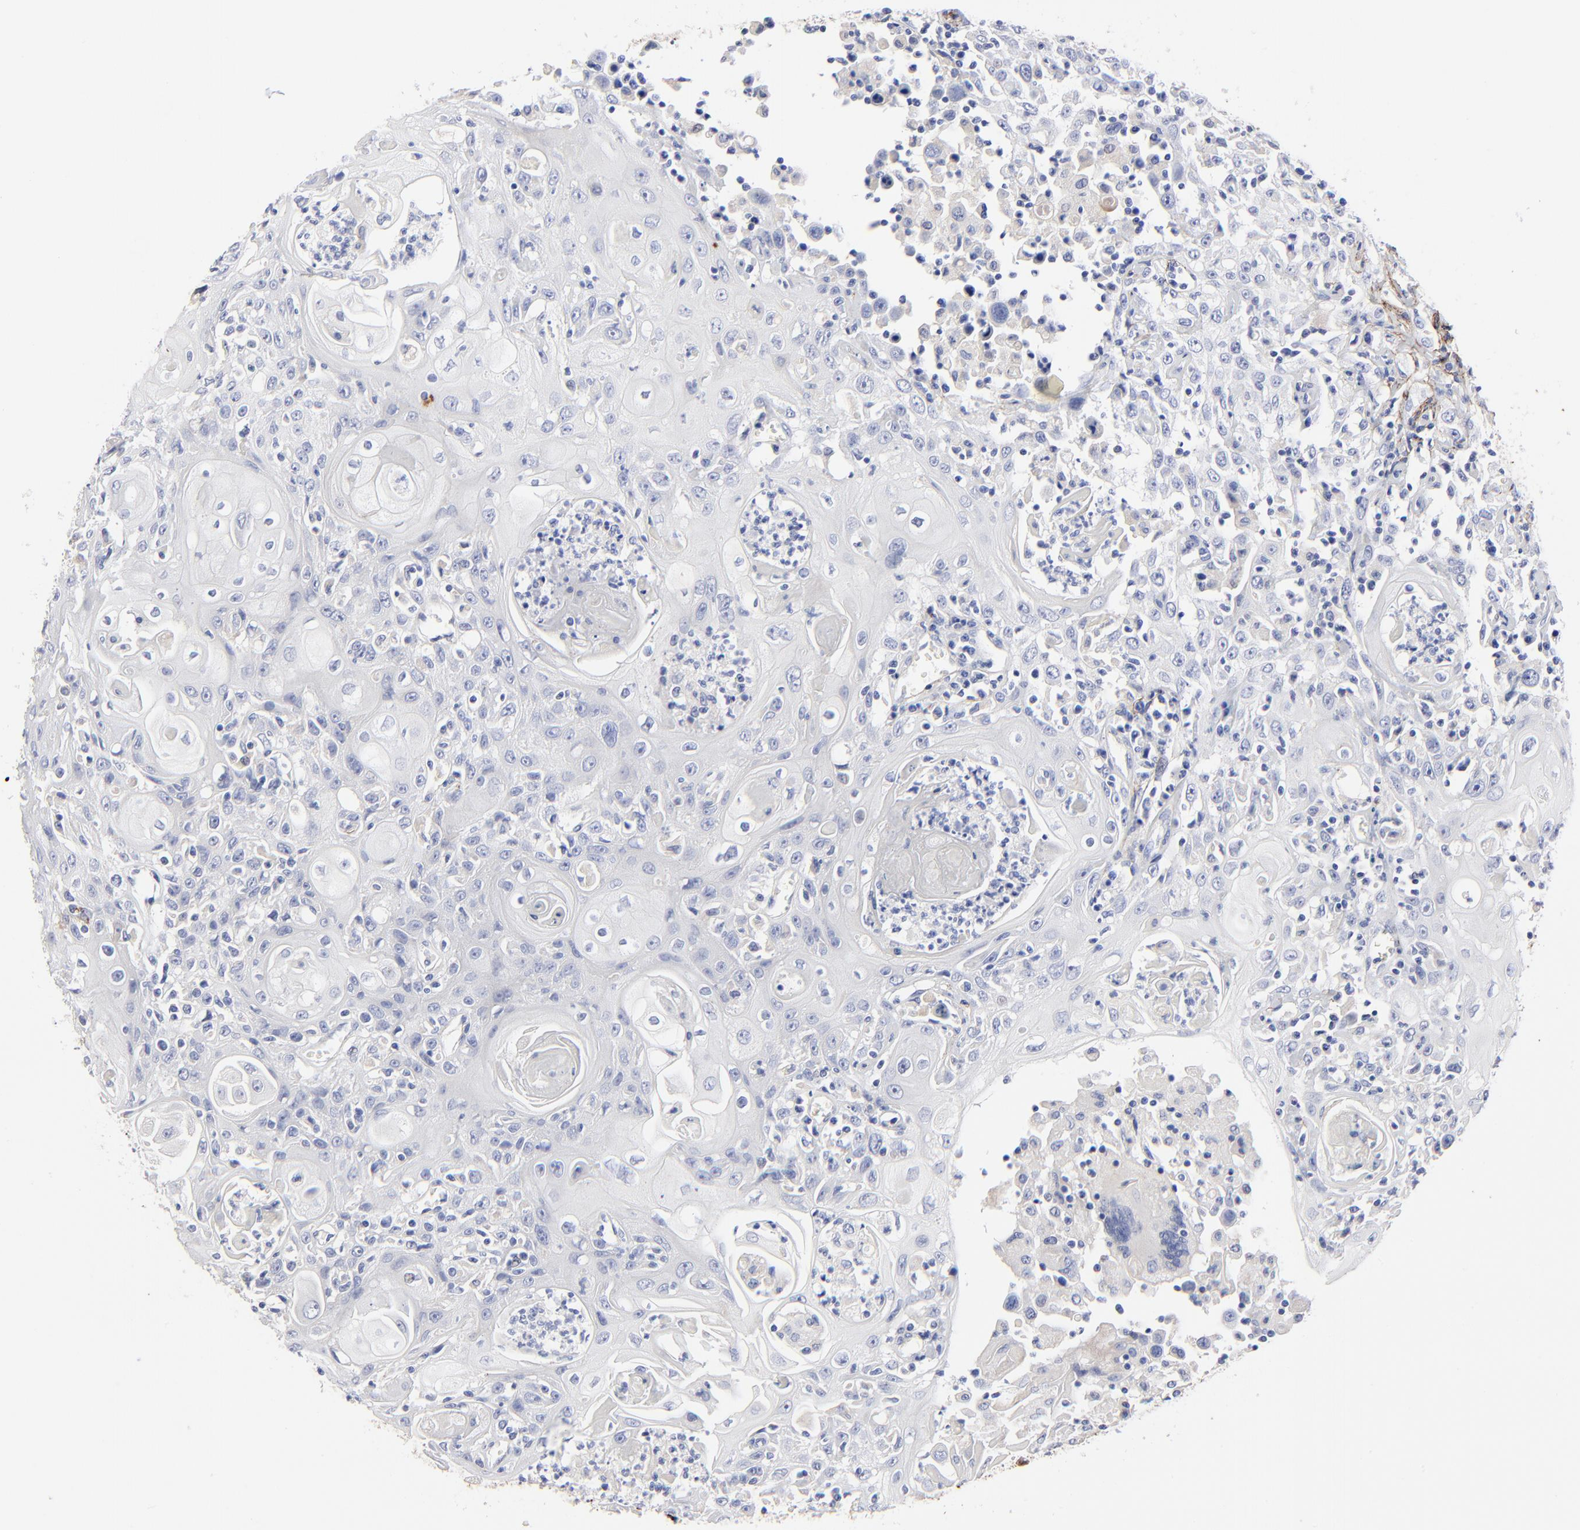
{"staining": {"intensity": "negative", "quantity": "none", "location": "none"}, "tissue": "head and neck cancer", "cell_type": "Tumor cells", "image_type": "cancer", "snomed": [{"axis": "morphology", "description": "Squamous cell carcinoma, NOS"}, {"axis": "topography", "description": "Oral tissue"}, {"axis": "topography", "description": "Head-Neck"}], "caption": "IHC image of human head and neck squamous cell carcinoma stained for a protein (brown), which reveals no staining in tumor cells.", "gene": "FBLN2", "patient": {"sex": "female", "age": 76}}